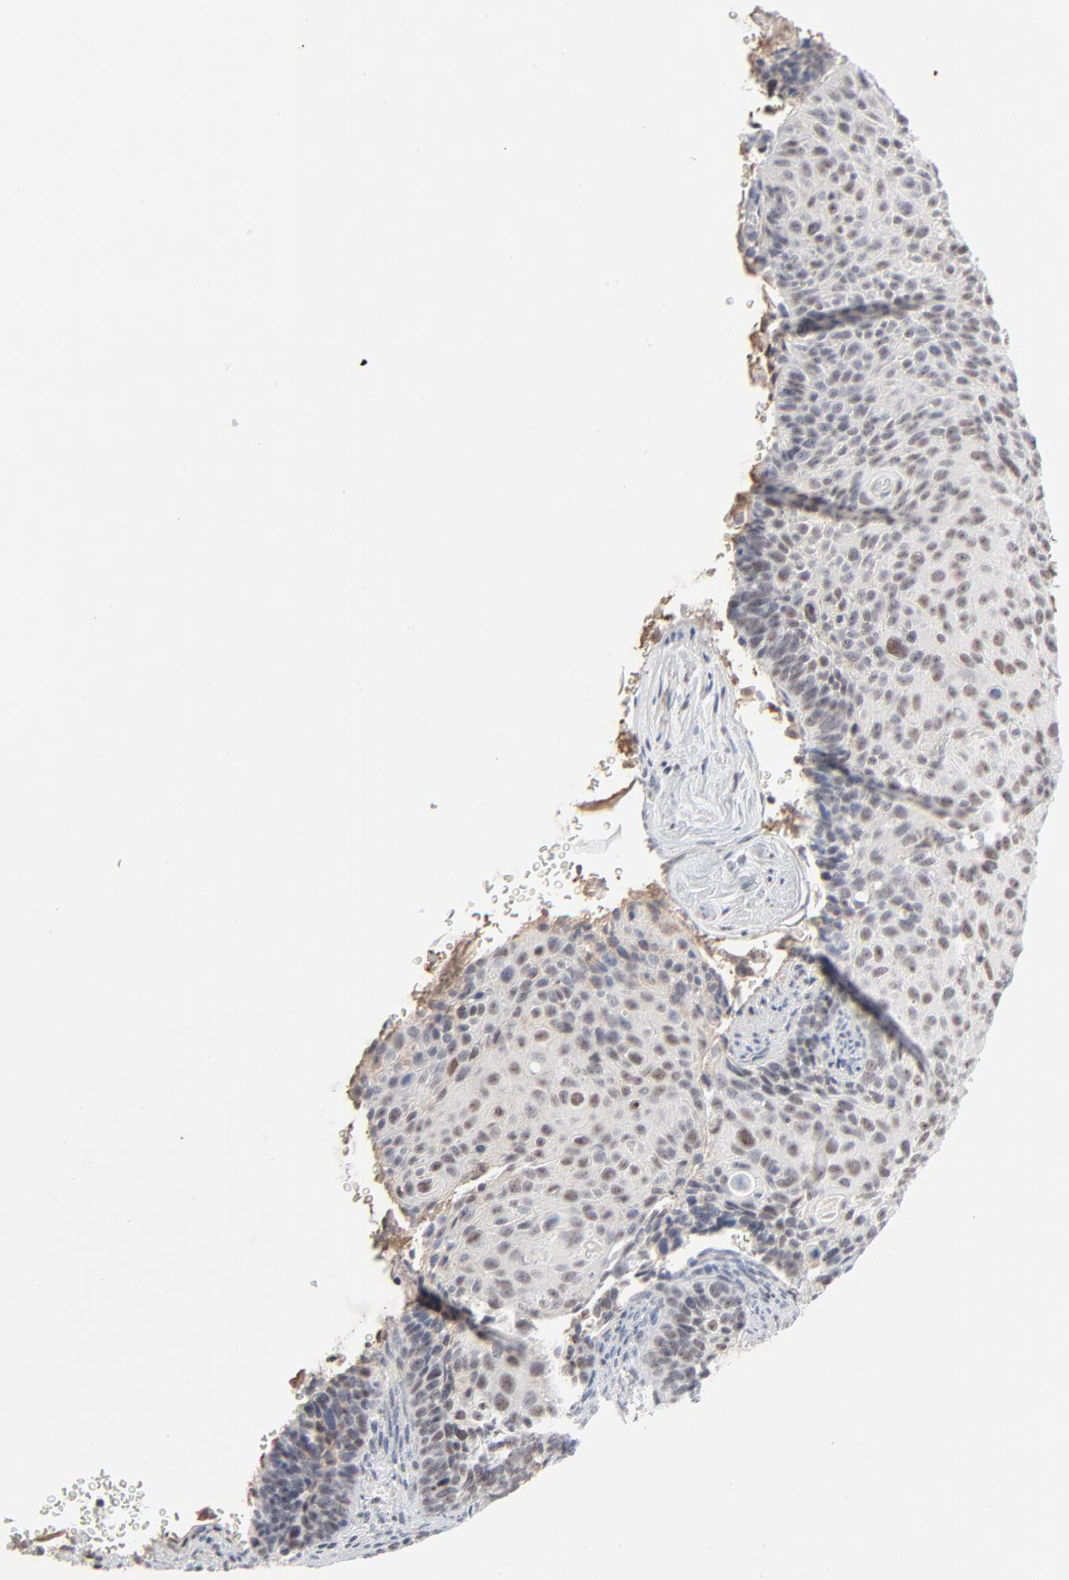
{"staining": {"intensity": "weak", "quantity": "<25%", "location": "nuclear"}, "tissue": "cervical cancer", "cell_type": "Tumor cells", "image_type": "cancer", "snomed": [{"axis": "morphology", "description": "Squamous cell carcinoma, NOS"}, {"axis": "topography", "description": "Cervix"}], "caption": "Immunohistochemistry (IHC) of human squamous cell carcinoma (cervical) exhibits no positivity in tumor cells.", "gene": "MPHOSPH6", "patient": {"sex": "female", "age": 33}}